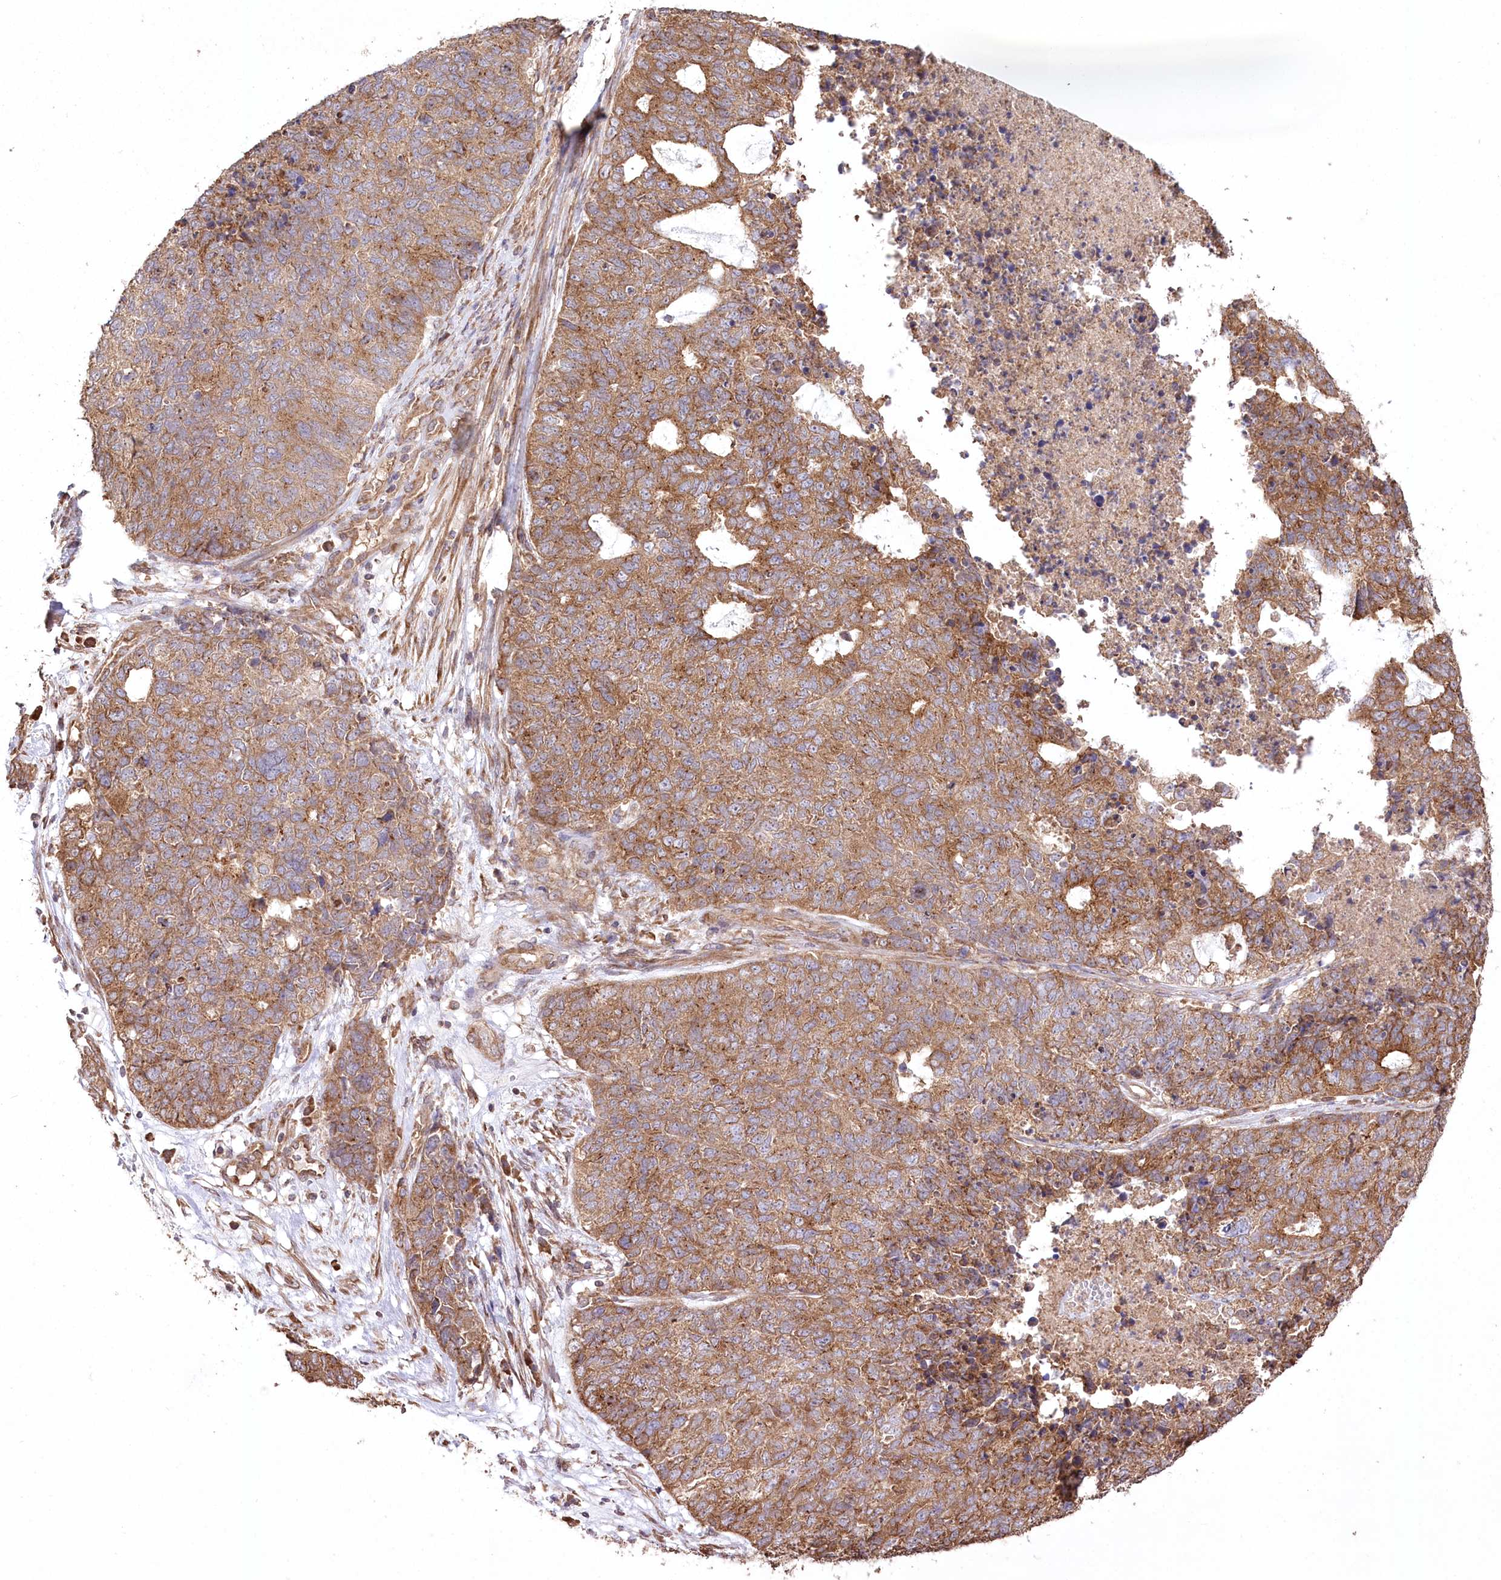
{"staining": {"intensity": "moderate", "quantity": ">75%", "location": "cytoplasmic/membranous"}, "tissue": "cervical cancer", "cell_type": "Tumor cells", "image_type": "cancer", "snomed": [{"axis": "morphology", "description": "Squamous cell carcinoma, NOS"}, {"axis": "topography", "description": "Cervix"}], "caption": "Human cervical squamous cell carcinoma stained for a protein (brown) shows moderate cytoplasmic/membranous positive expression in about >75% of tumor cells.", "gene": "PRSS53", "patient": {"sex": "female", "age": 63}}